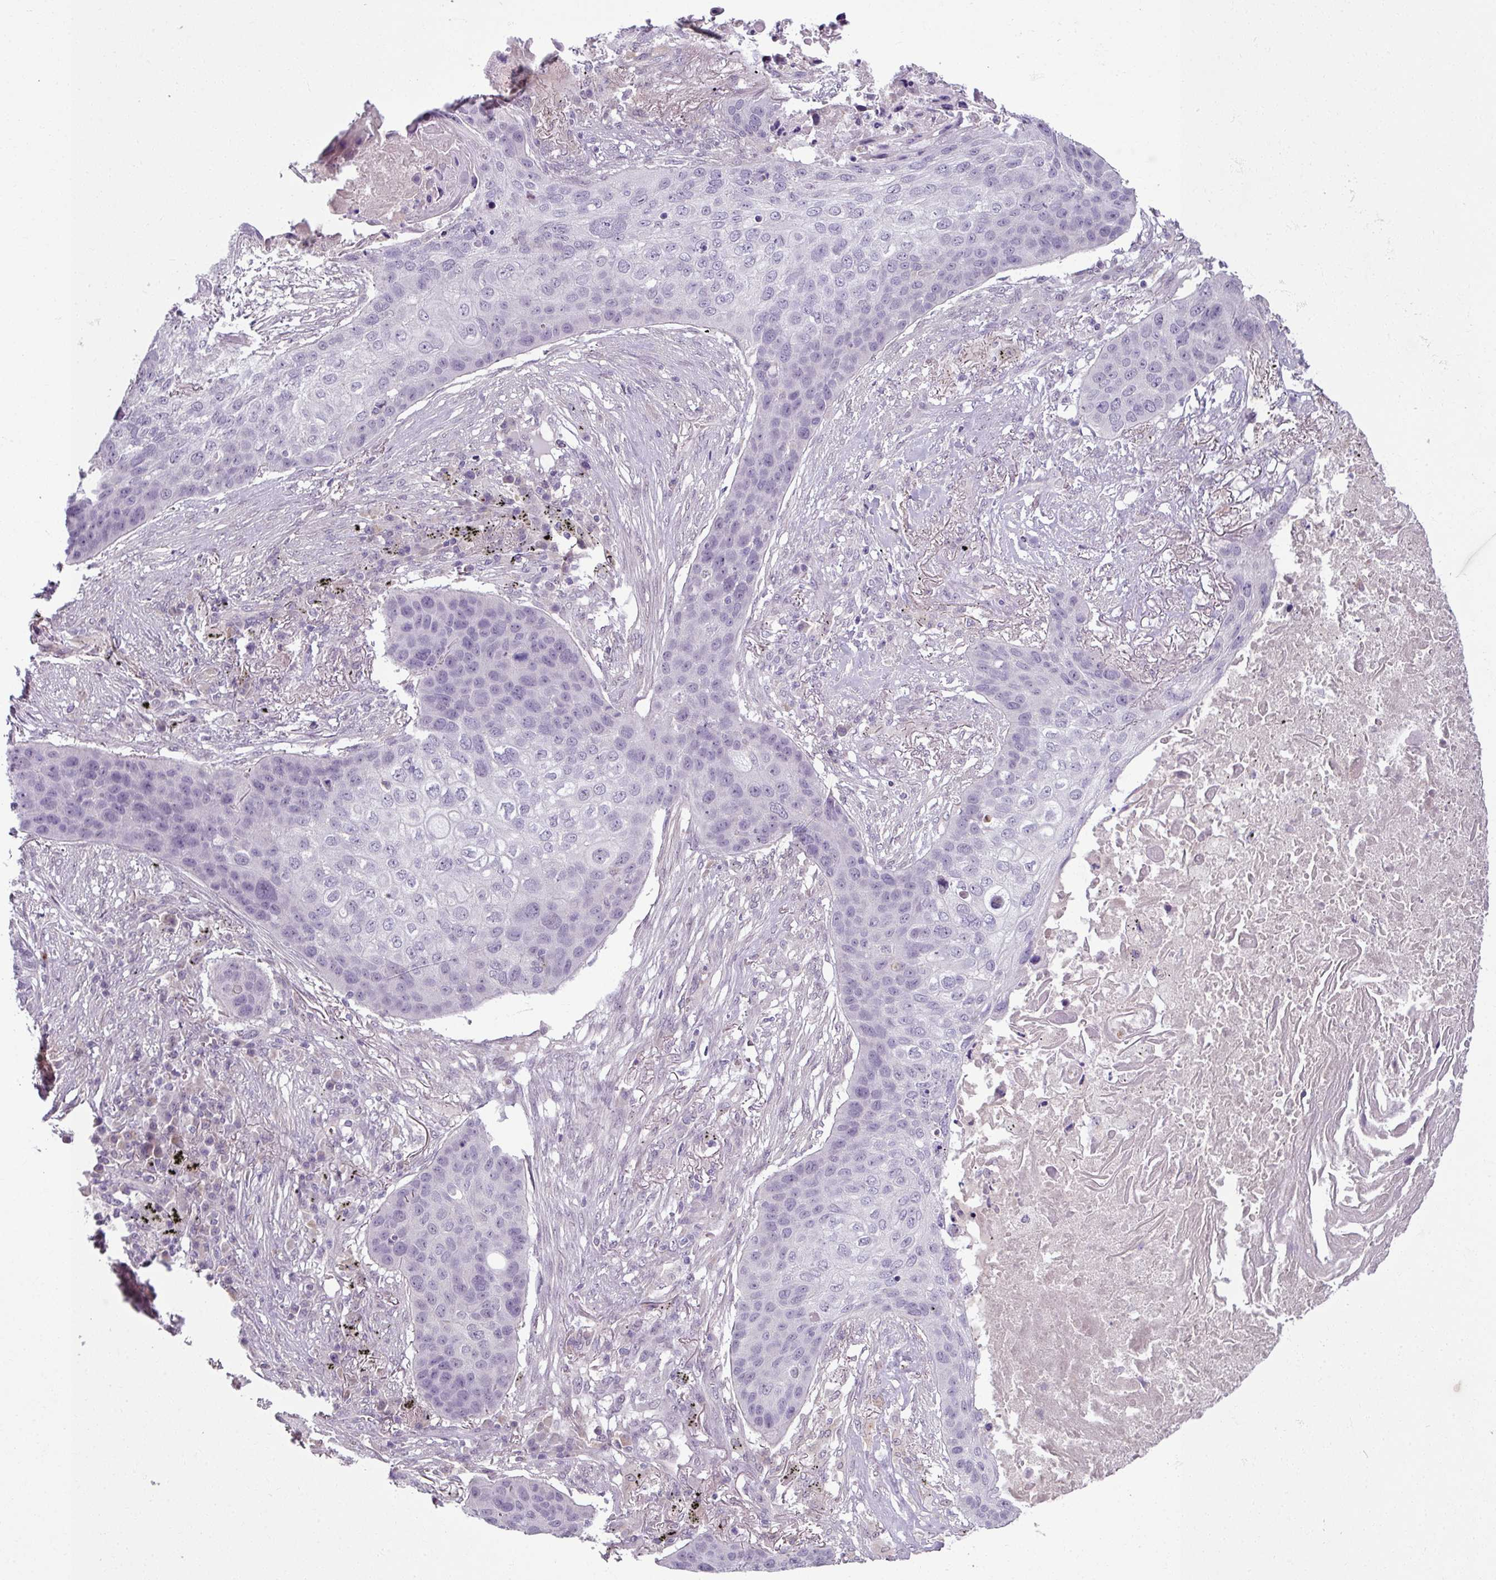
{"staining": {"intensity": "negative", "quantity": "none", "location": "none"}, "tissue": "lung cancer", "cell_type": "Tumor cells", "image_type": "cancer", "snomed": [{"axis": "morphology", "description": "Squamous cell carcinoma, NOS"}, {"axis": "topography", "description": "Lung"}], "caption": "Tumor cells show no significant staining in lung cancer (squamous cell carcinoma).", "gene": "UVSSA", "patient": {"sex": "female", "age": 63}}